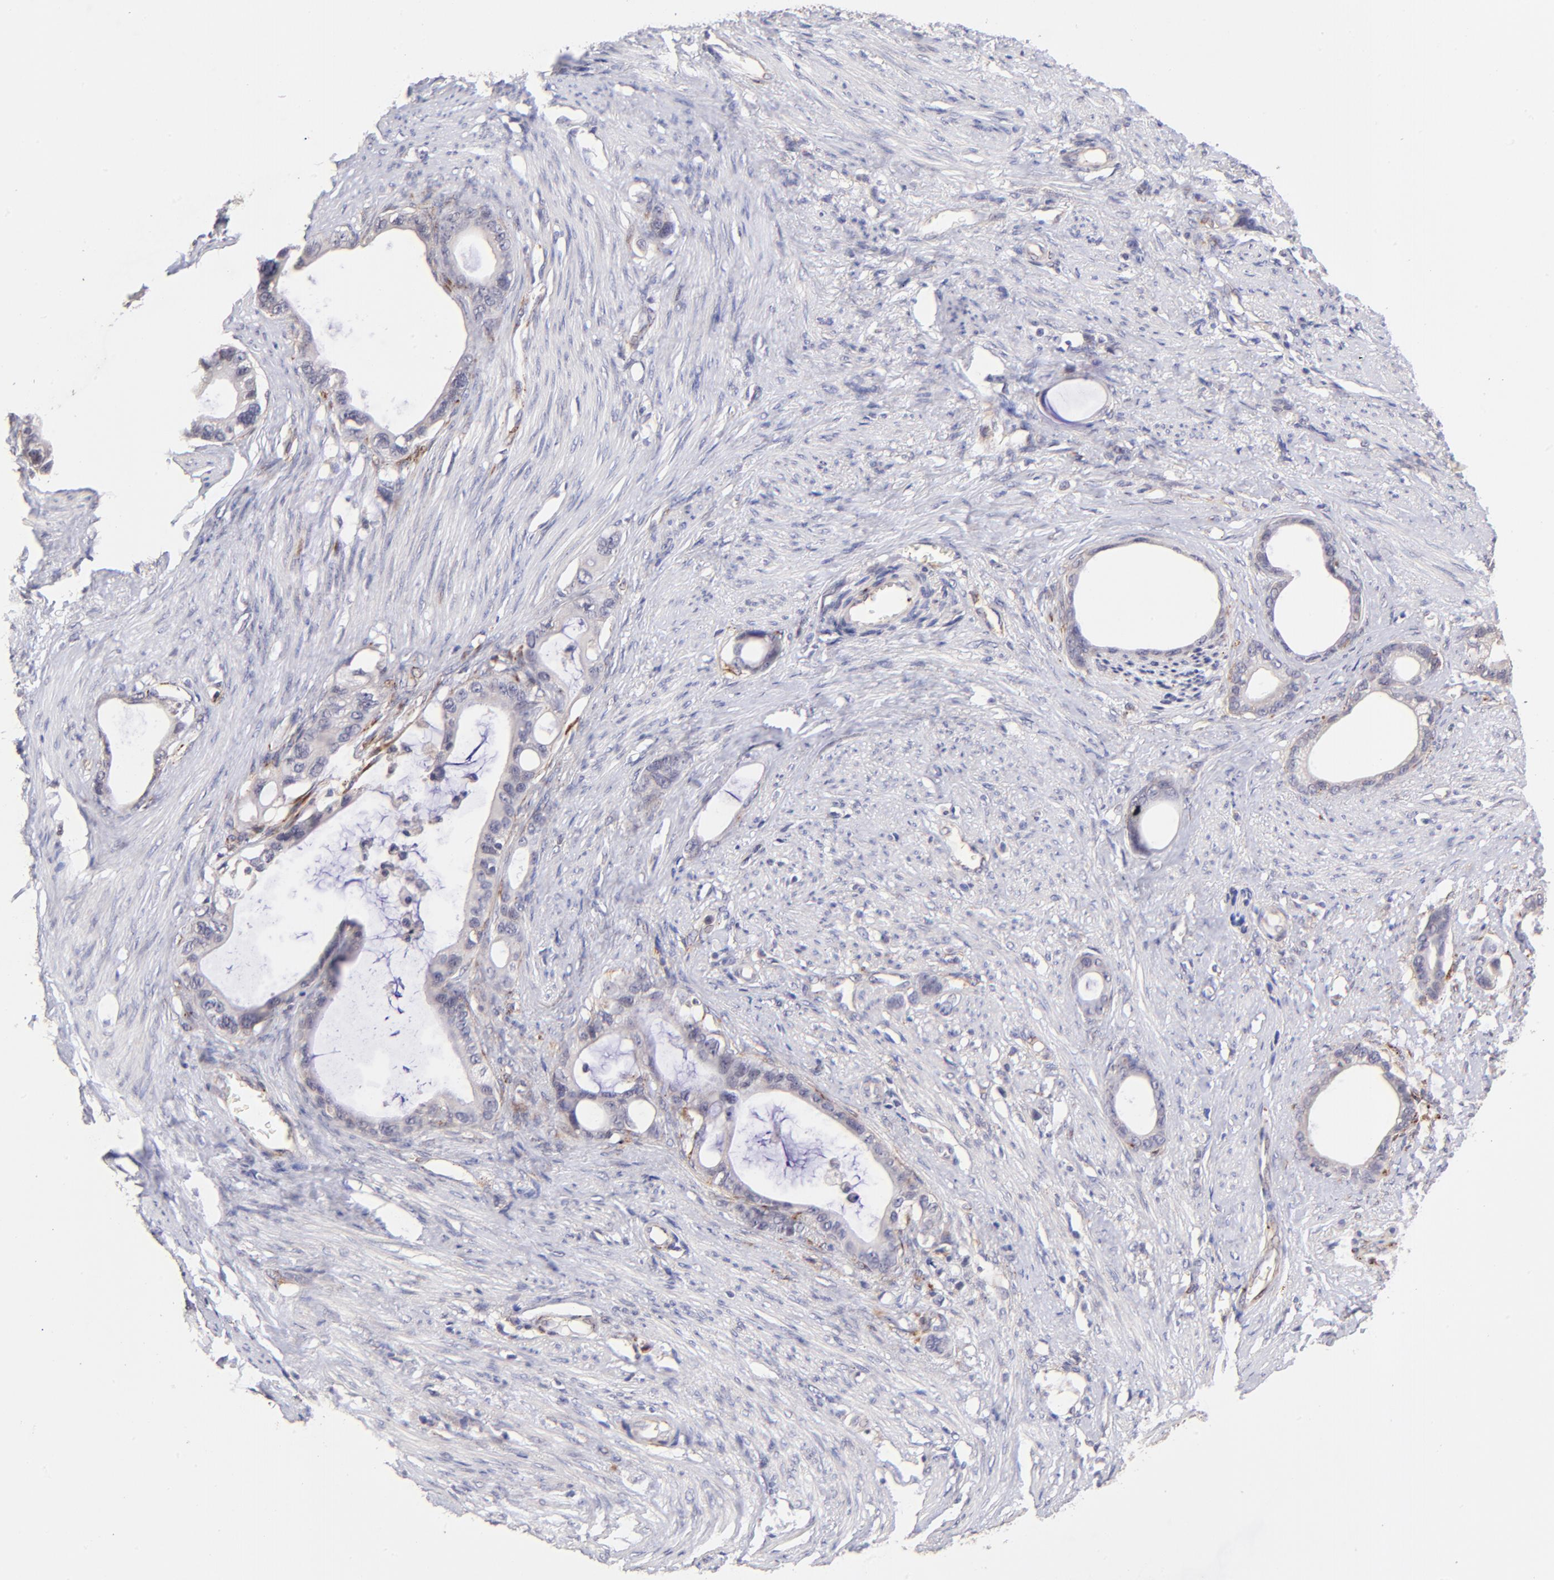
{"staining": {"intensity": "negative", "quantity": "none", "location": "none"}, "tissue": "stomach cancer", "cell_type": "Tumor cells", "image_type": "cancer", "snomed": [{"axis": "morphology", "description": "Adenocarcinoma, NOS"}, {"axis": "topography", "description": "Stomach"}], "caption": "This is a micrograph of immunohistochemistry (IHC) staining of stomach adenocarcinoma, which shows no expression in tumor cells.", "gene": "SPARC", "patient": {"sex": "female", "age": 75}}